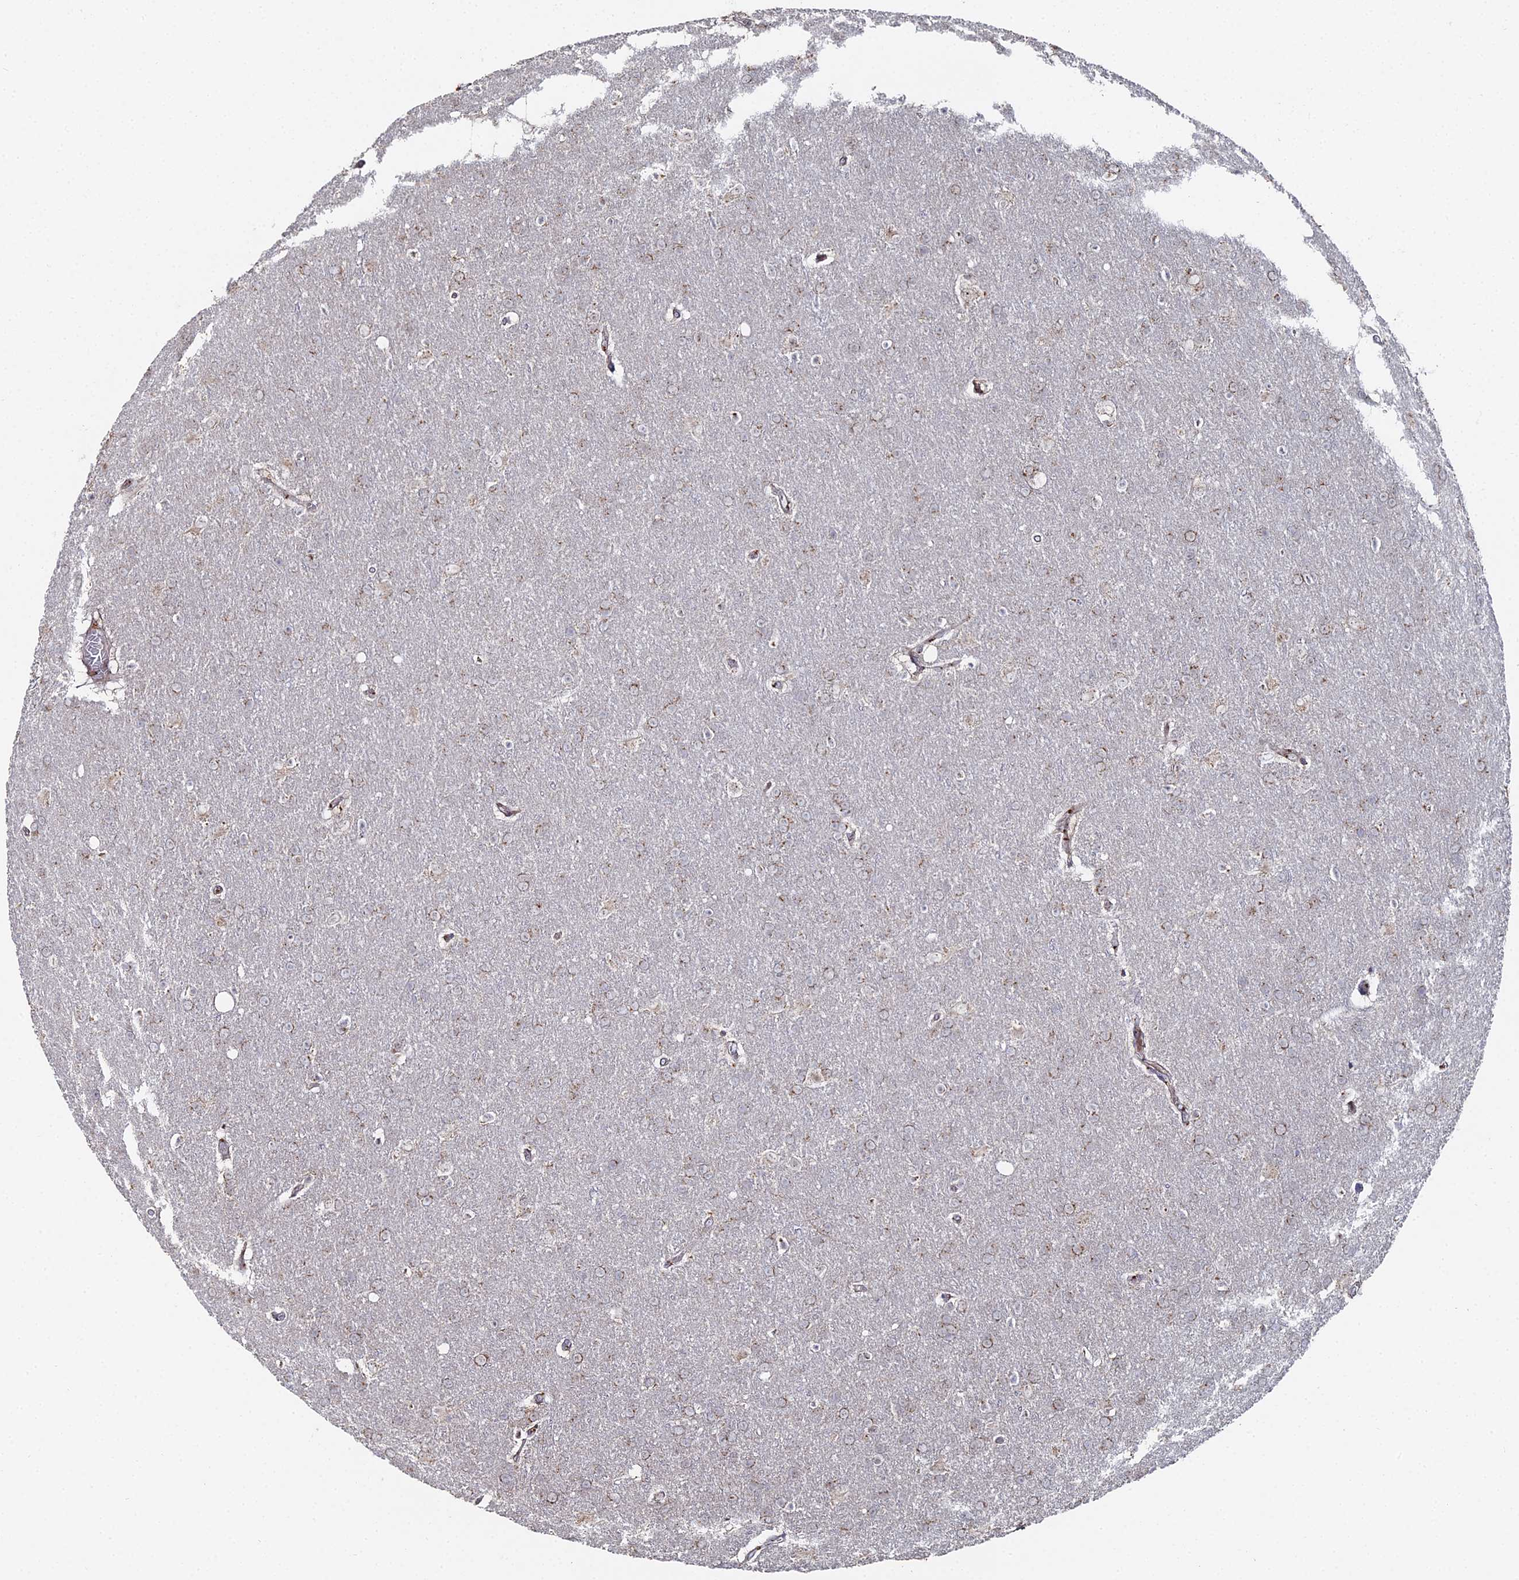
{"staining": {"intensity": "weak", "quantity": ">75%", "location": "cytoplasmic/membranous"}, "tissue": "glioma", "cell_type": "Tumor cells", "image_type": "cancer", "snomed": [{"axis": "morphology", "description": "Glioma, malignant, Low grade"}, {"axis": "topography", "description": "Brain"}], "caption": "Immunohistochemistry (IHC) of human glioma demonstrates low levels of weak cytoplasmic/membranous staining in approximately >75% of tumor cells.", "gene": "SGMS1", "patient": {"sex": "female", "age": 32}}